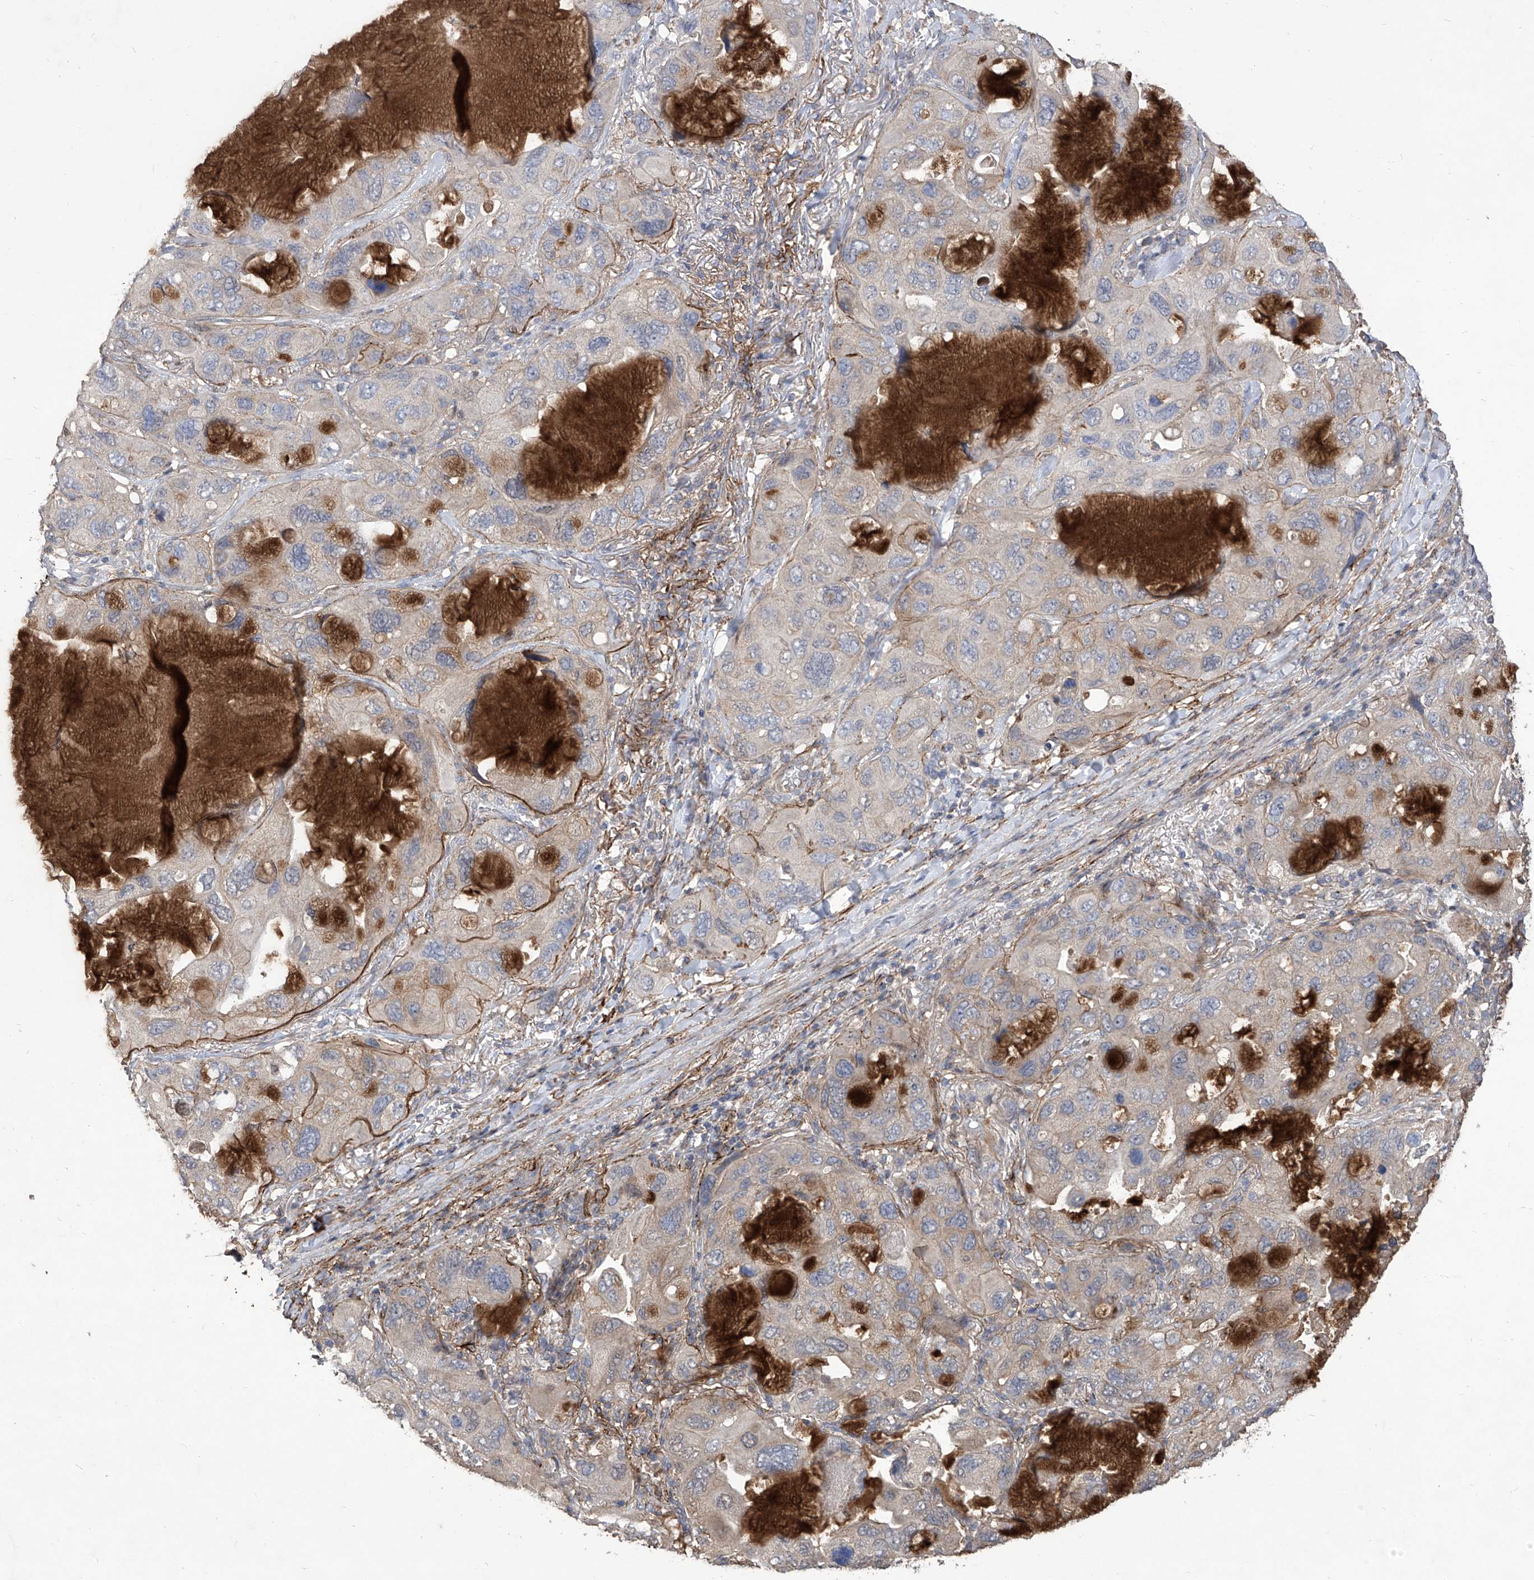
{"staining": {"intensity": "negative", "quantity": "none", "location": "none"}, "tissue": "lung cancer", "cell_type": "Tumor cells", "image_type": "cancer", "snomed": [{"axis": "morphology", "description": "Squamous cell carcinoma, NOS"}, {"axis": "topography", "description": "Lung"}], "caption": "Squamous cell carcinoma (lung) stained for a protein using IHC exhibits no staining tumor cells.", "gene": "TXNIP", "patient": {"sex": "female", "age": 73}}